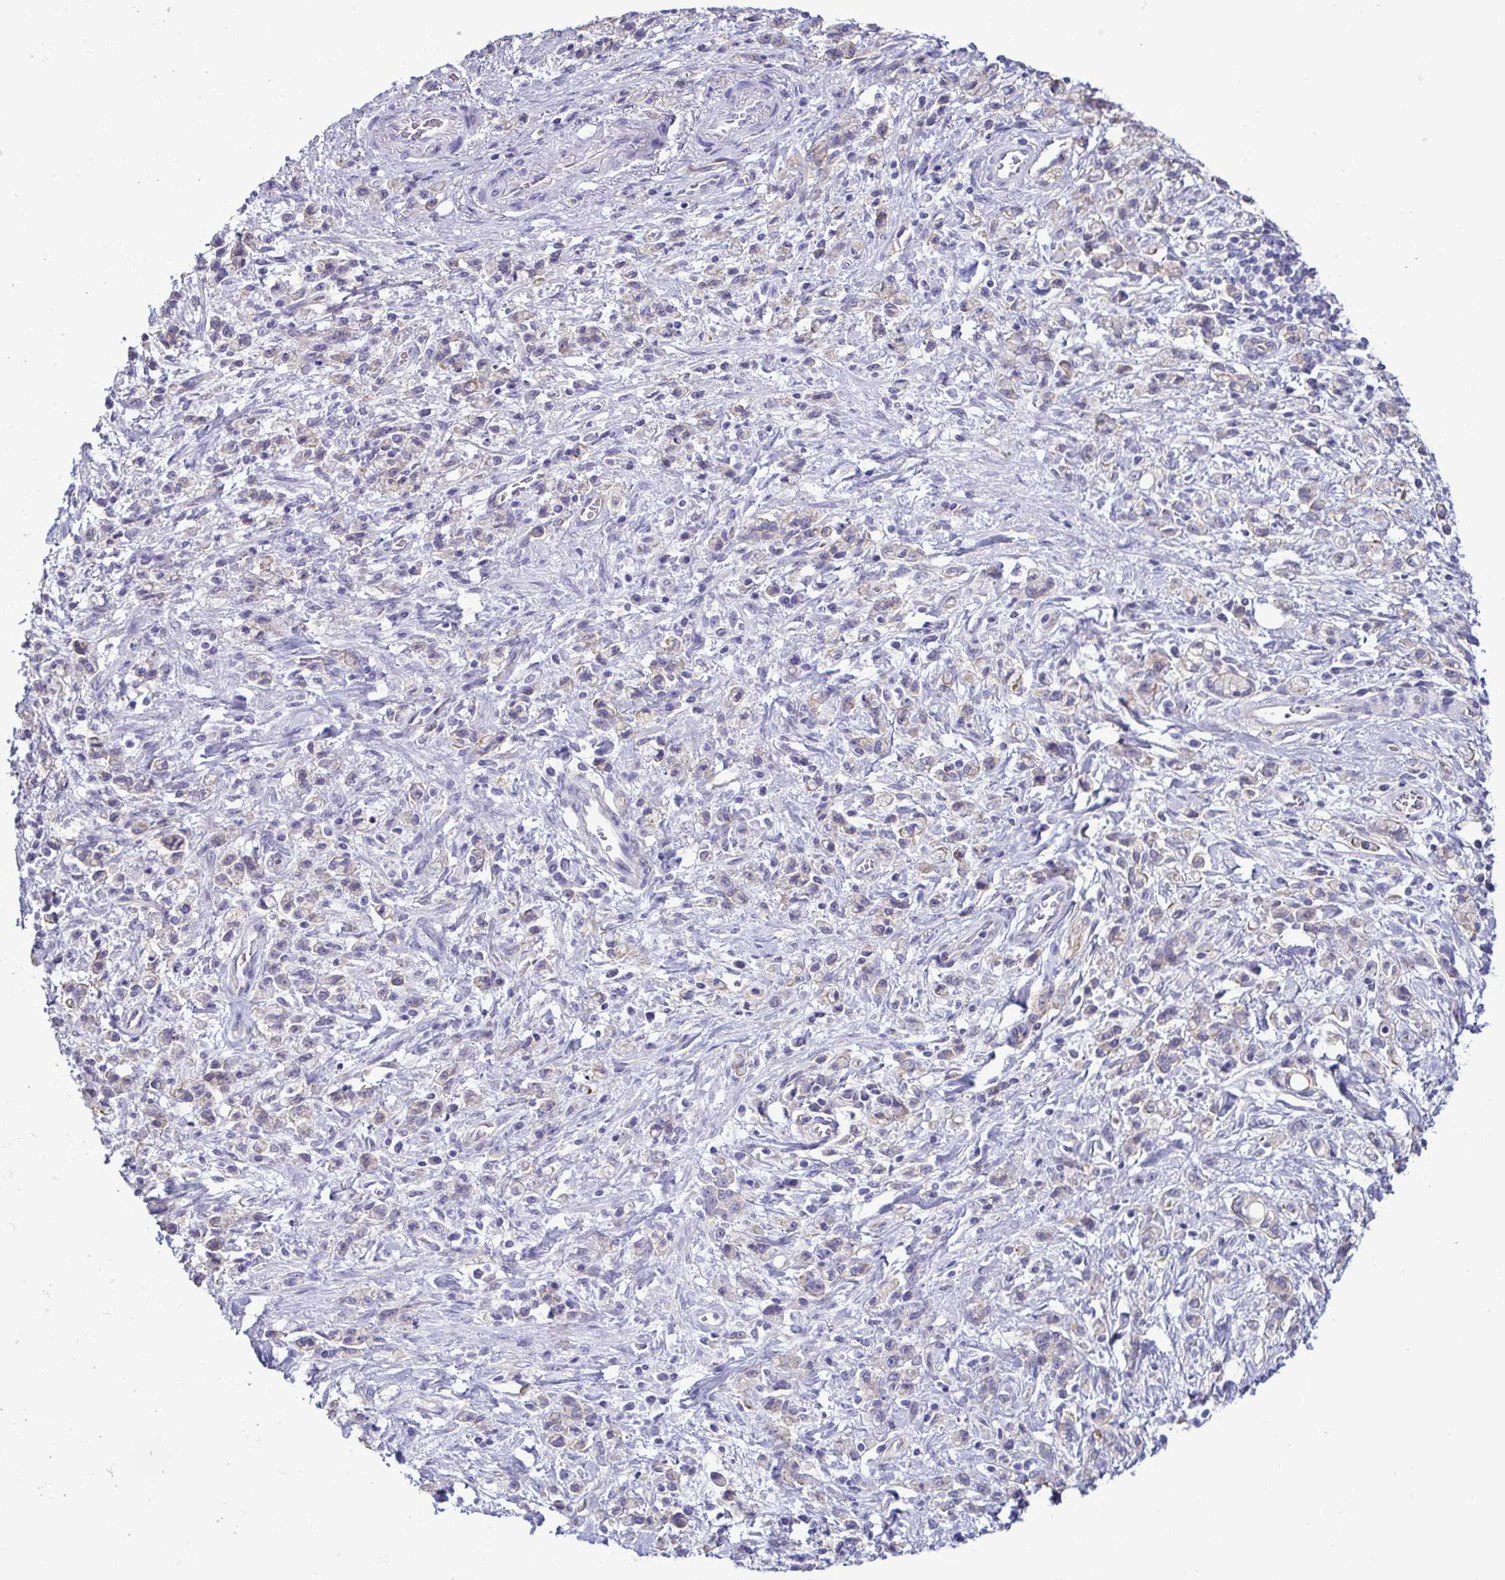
{"staining": {"intensity": "negative", "quantity": "none", "location": "none"}, "tissue": "stomach cancer", "cell_type": "Tumor cells", "image_type": "cancer", "snomed": [{"axis": "morphology", "description": "Adenocarcinoma, NOS"}, {"axis": "topography", "description": "Stomach"}], "caption": "Tumor cells are negative for protein expression in human stomach cancer. (DAB (3,3'-diaminobenzidine) immunohistochemistry (IHC) with hematoxylin counter stain).", "gene": "CASP14", "patient": {"sex": "male", "age": 77}}